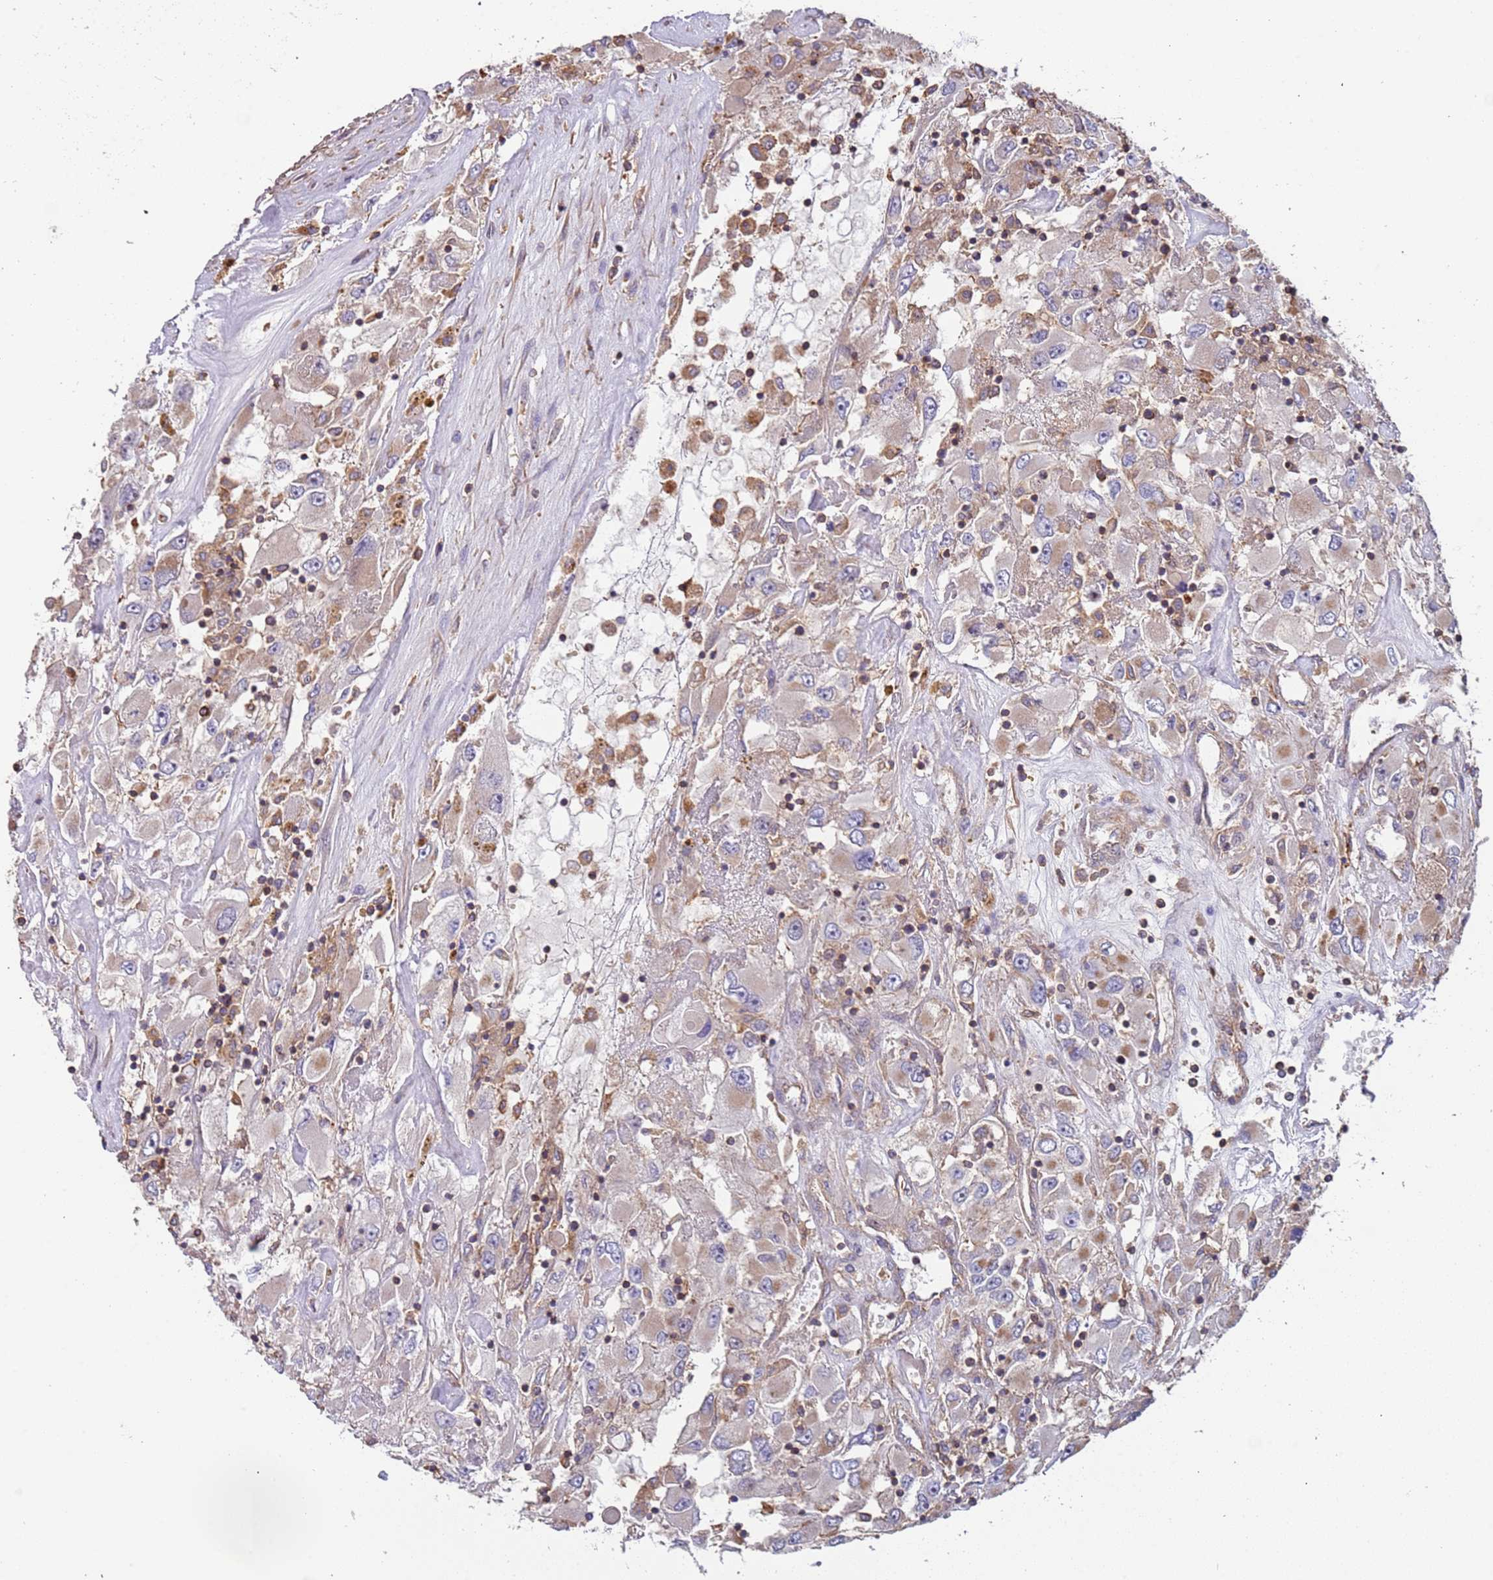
{"staining": {"intensity": "weak", "quantity": "<25%", "location": "cytoplasmic/membranous"}, "tissue": "renal cancer", "cell_type": "Tumor cells", "image_type": "cancer", "snomed": [{"axis": "morphology", "description": "Adenocarcinoma, NOS"}, {"axis": "topography", "description": "Kidney"}], "caption": "Tumor cells are negative for brown protein staining in renal cancer.", "gene": "SYT4", "patient": {"sex": "female", "age": 52}}